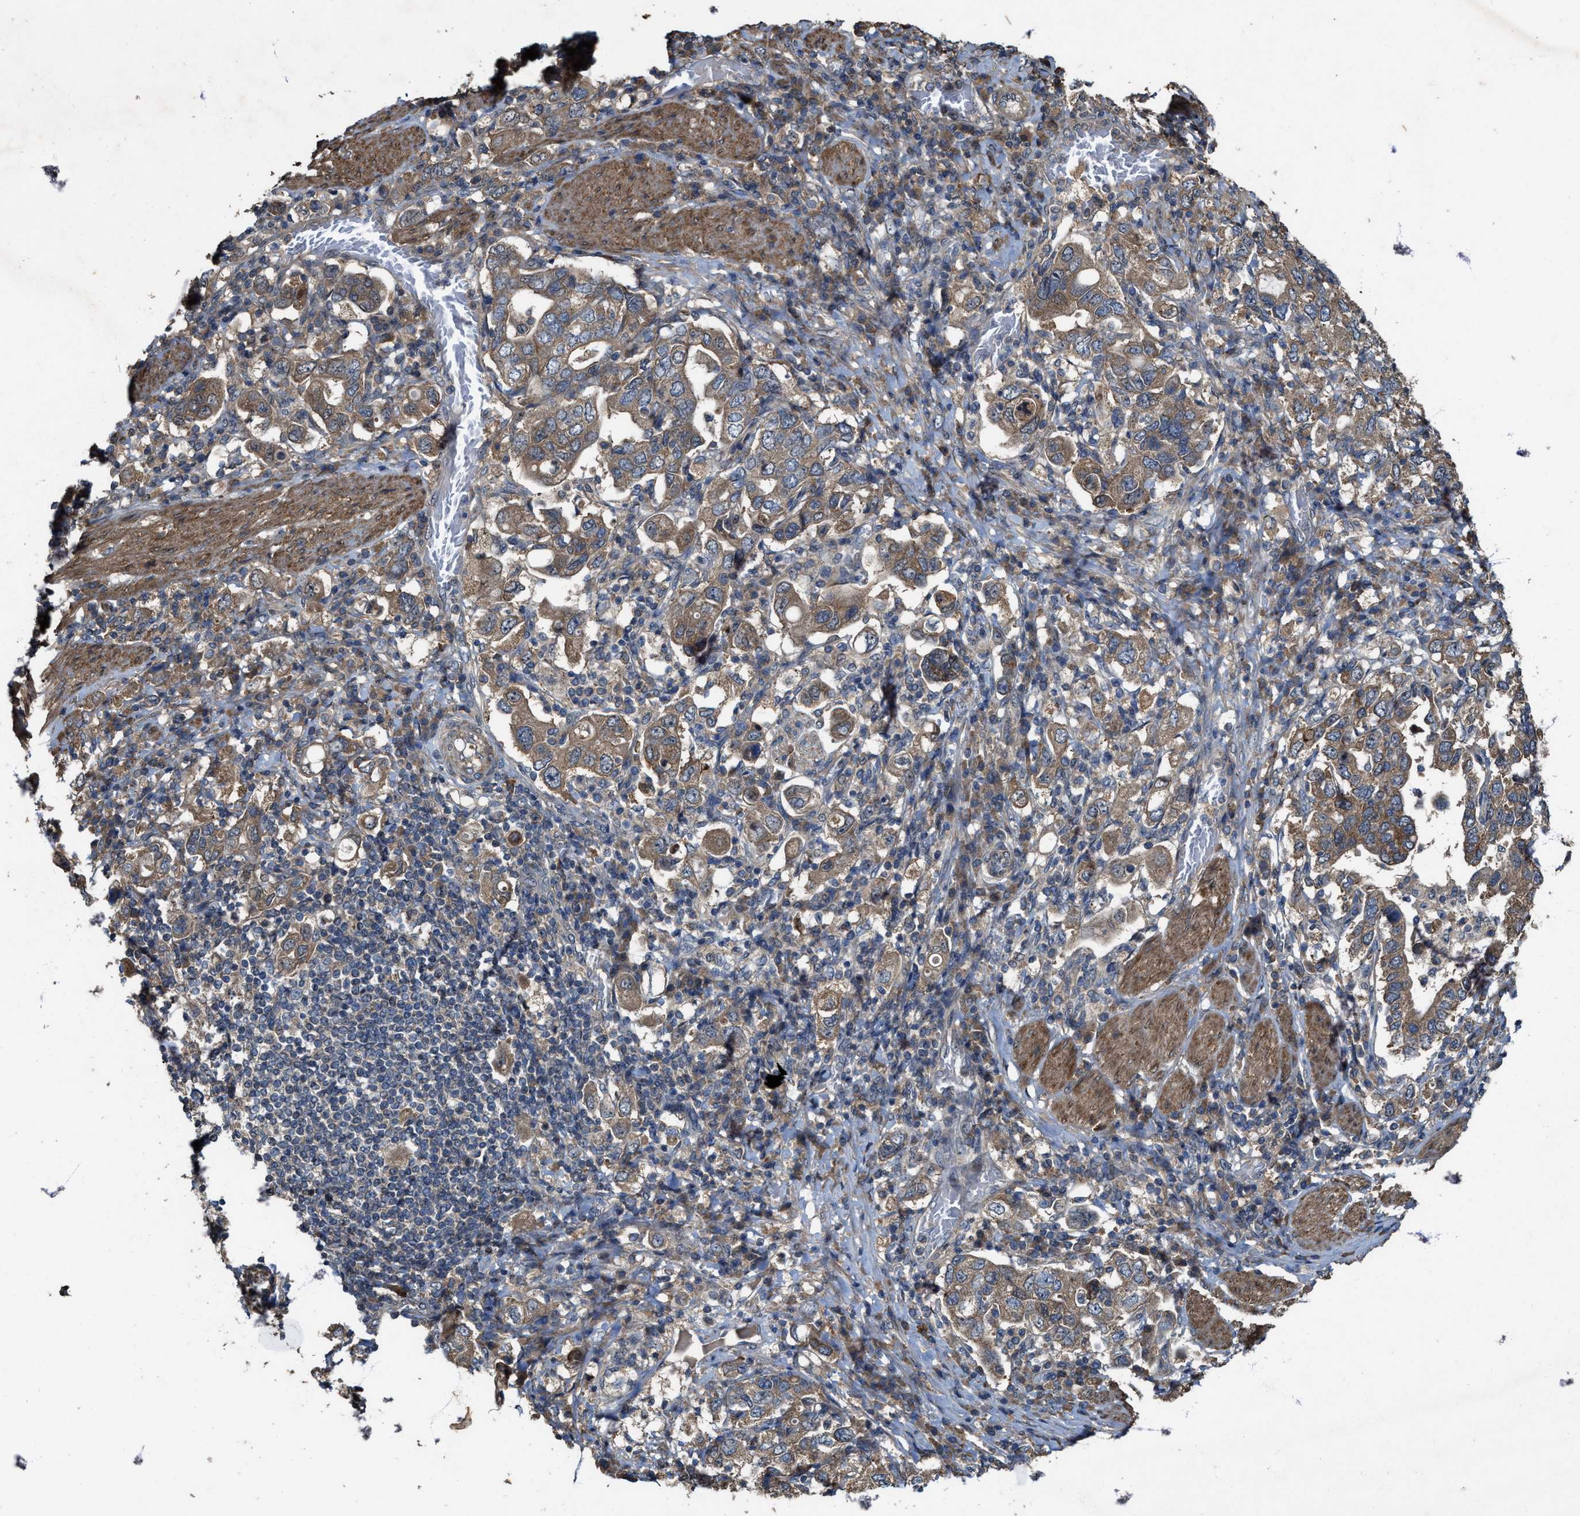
{"staining": {"intensity": "moderate", "quantity": ">75%", "location": "cytoplasmic/membranous"}, "tissue": "stomach cancer", "cell_type": "Tumor cells", "image_type": "cancer", "snomed": [{"axis": "morphology", "description": "Adenocarcinoma, NOS"}, {"axis": "topography", "description": "Stomach, upper"}], "caption": "This photomicrograph exhibits IHC staining of stomach adenocarcinoma, with medium moderate cytoplasmic/membranous positivity in approximately >75% of tumor cells.", "gene": "PDP2", "patient": {"sex": "male", "age": 62}}